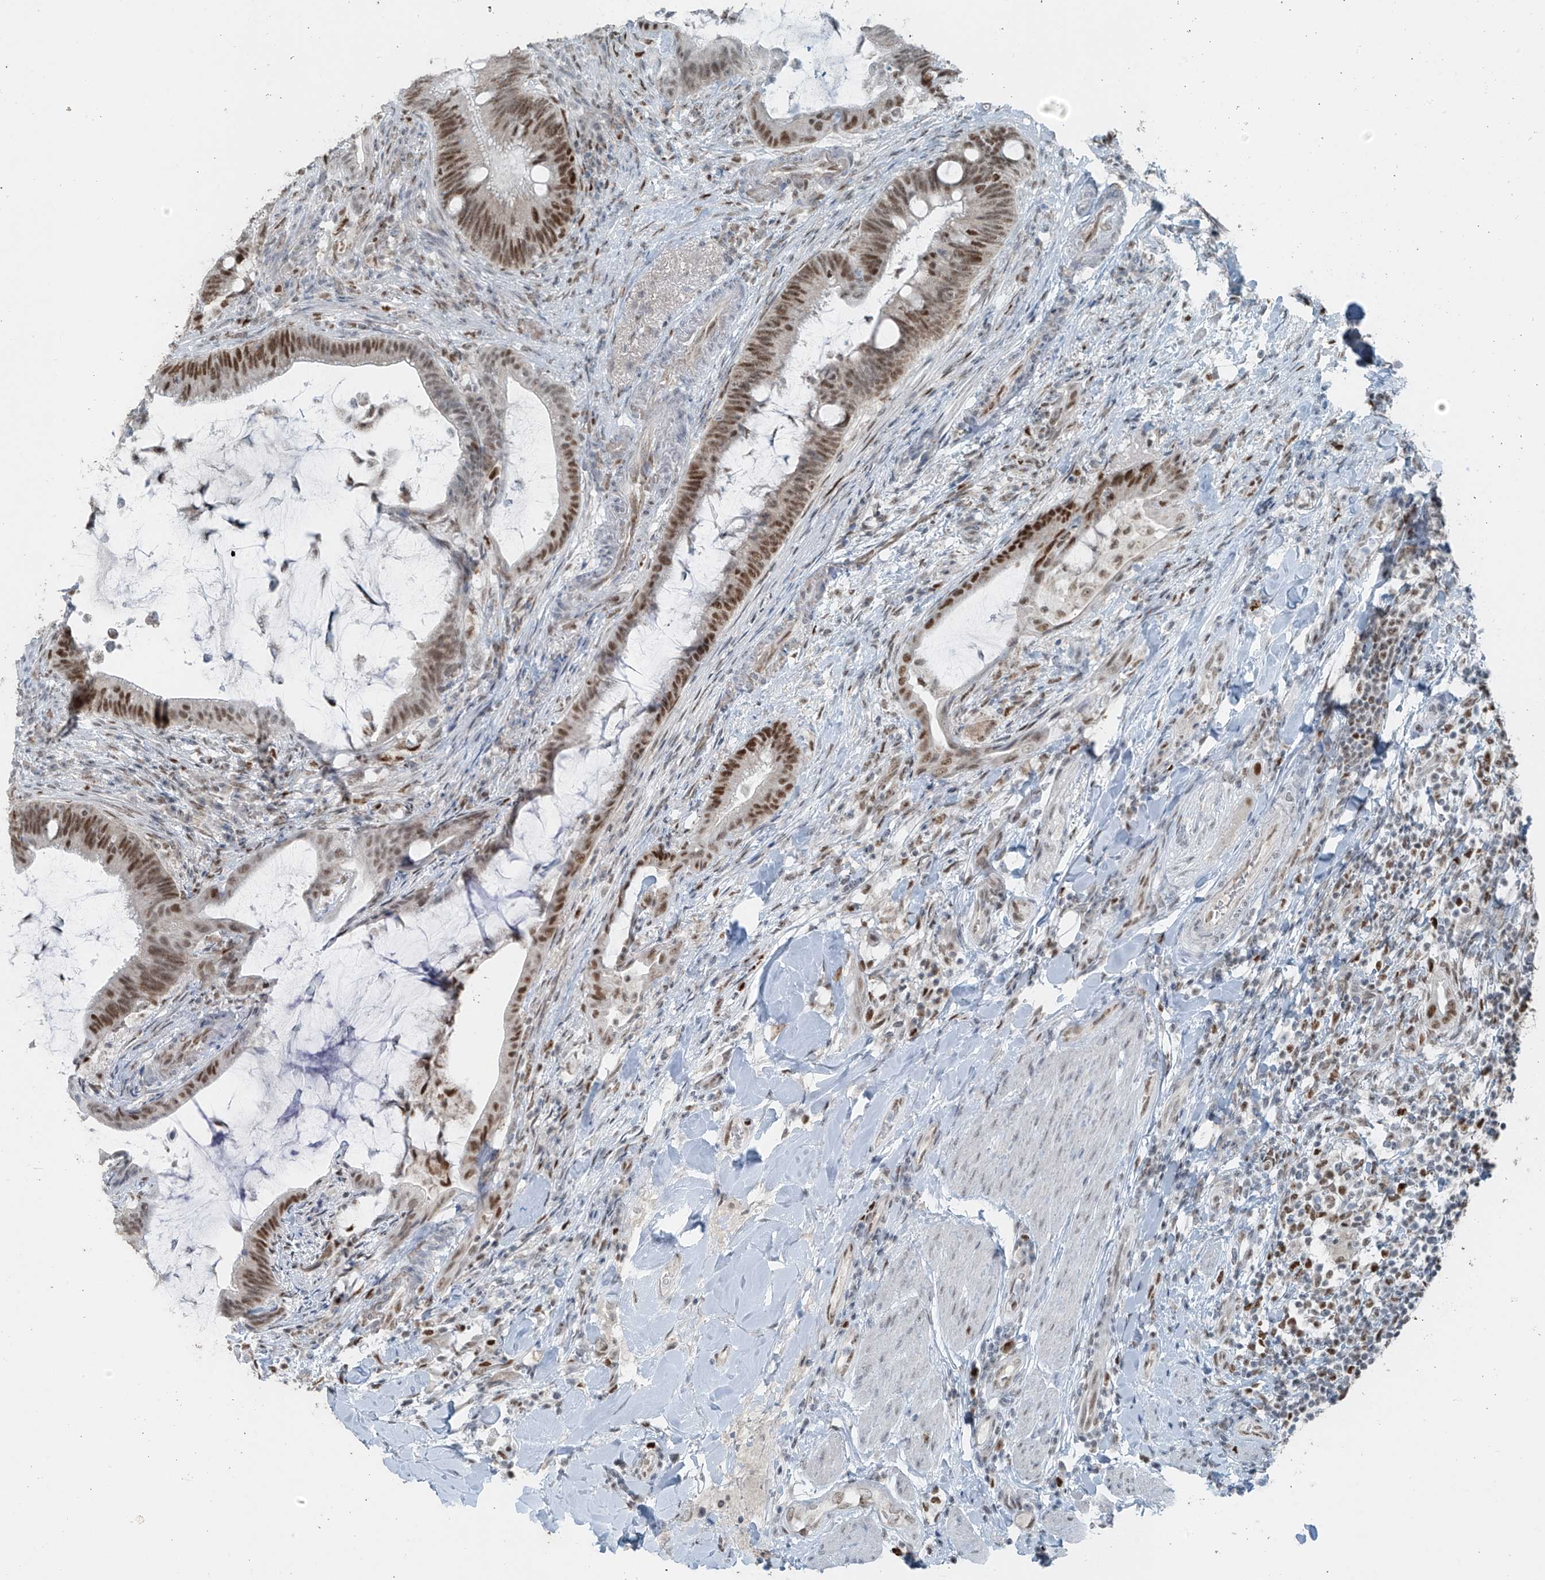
{"staining": {"intensity": "strong", "quantity": "25%-75%", "location": "nuclear"}, "tissue": "colorectal cancer", "cell_type": "Tumor cells", "image_type": "cancer", "snomed": [{"axis": "morphology", "description": "Adenocarcinoma, NOS"}, {"axis": "topography", "description": "Colon"}], "caption": "Immunohistochemical staining of human colorectal cancer shows high levels of strong nuclear protein staining in approximately 25%-75% of tumor cells.", "gene": "WRNIP1", "patient": {"sex": "female", "age": 66}}